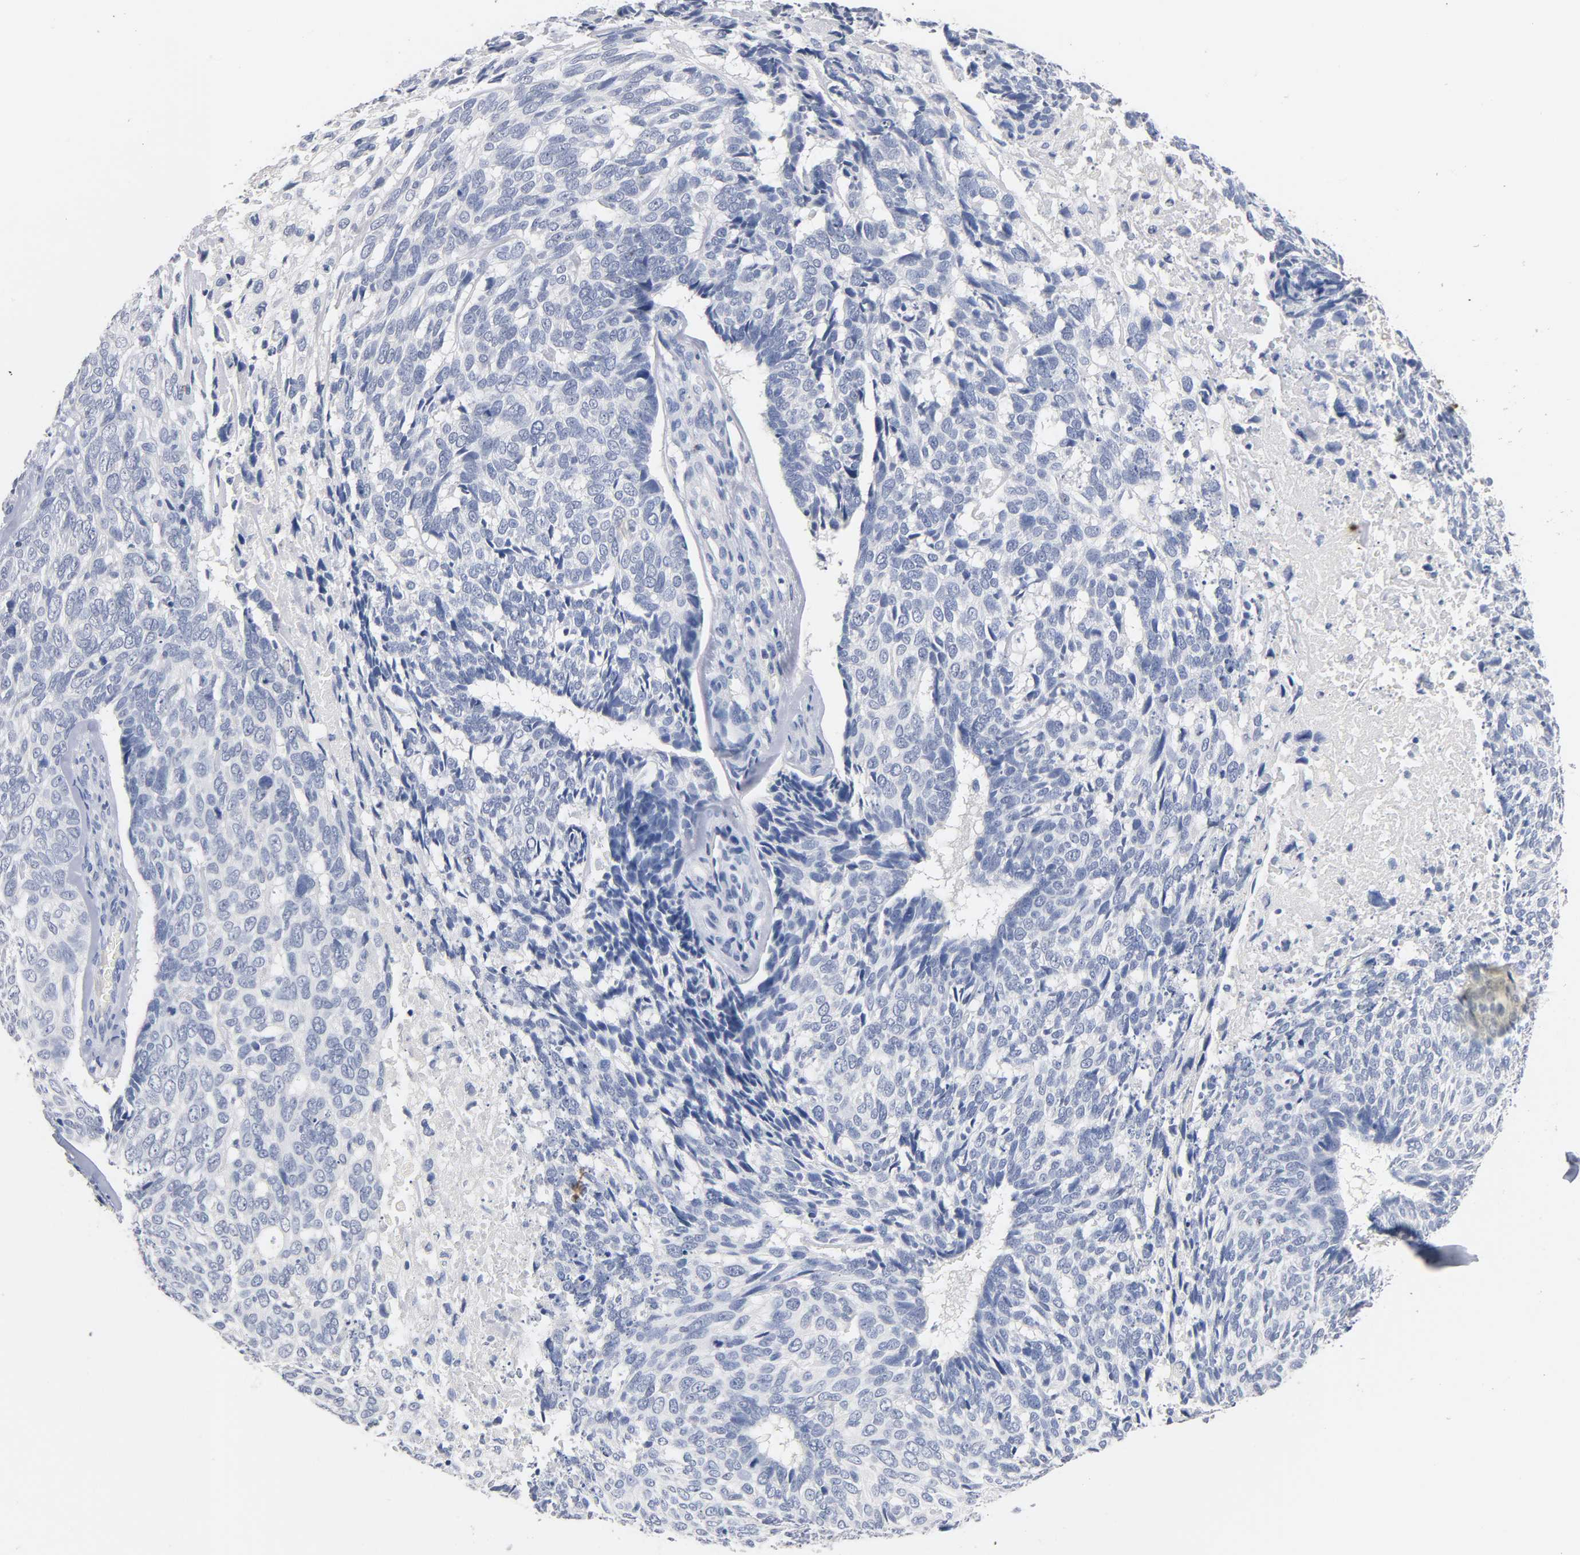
{"staining": {"intensity": "negative", "quantity": "none", "location": "none"}, "tissue": "skin cancer", "cell_type": "Tumor cells", "image_type": "cancer", "snomed": [{"axis": "morphology", "description": "Basal cell carcinoma"}, {"axis": "topography", "description": "Skin"}], "caption": "Tumor cells are negative for protein expression in human skin cancer (basal cell carcinoma).", "gene": "ZCCHC13", "patient": {"sex": "male", "age": 72}}